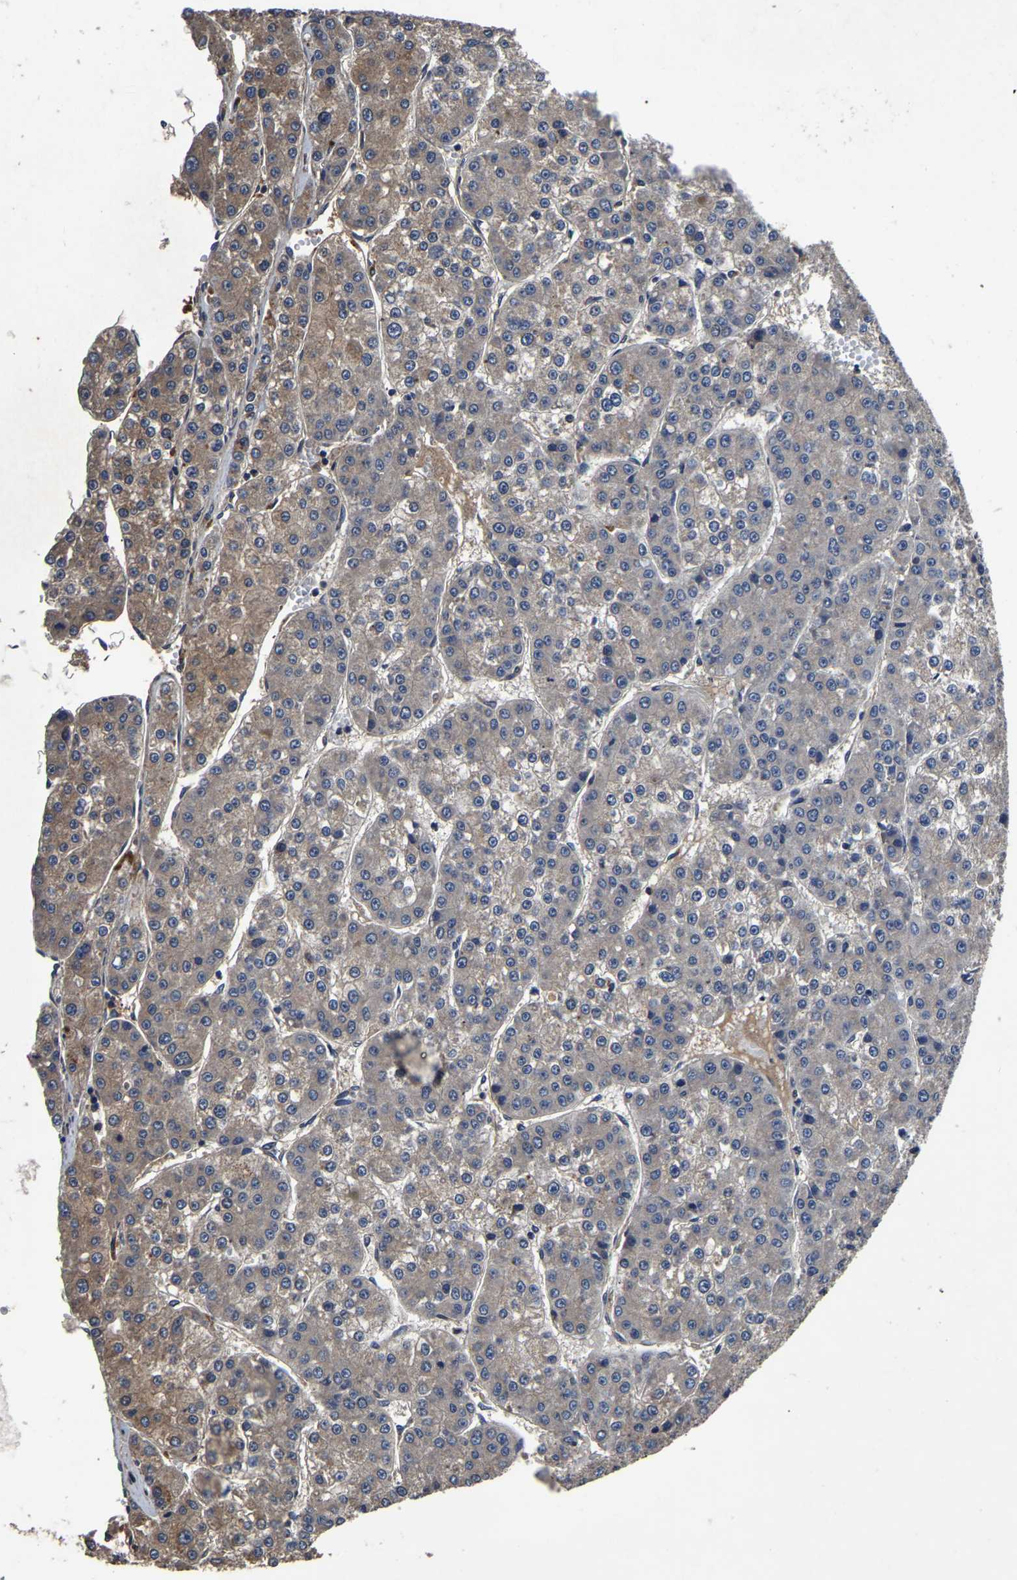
{"staining": {"intensity": "moderate", "quantity": "25%-75%", "location": "cytoplasmic/membranous"}, "tissue": "liver cancer", "cell_type": "Tumor cells", "image_type": "cancer", "snomed": [{"axis": "morphology", "description": "Carcinoma, Hepatocellular, NOS"}, {"axis": "topography", "description": "Liver"}], "caption": "Protein expression analysis of human liver cancer reveals moderate cytoplasmic/membranous expression in approximately 25%-75% of tumor cells.", "gene": "CRYZL1", "patient": {"sex": "female", "age": 73}}